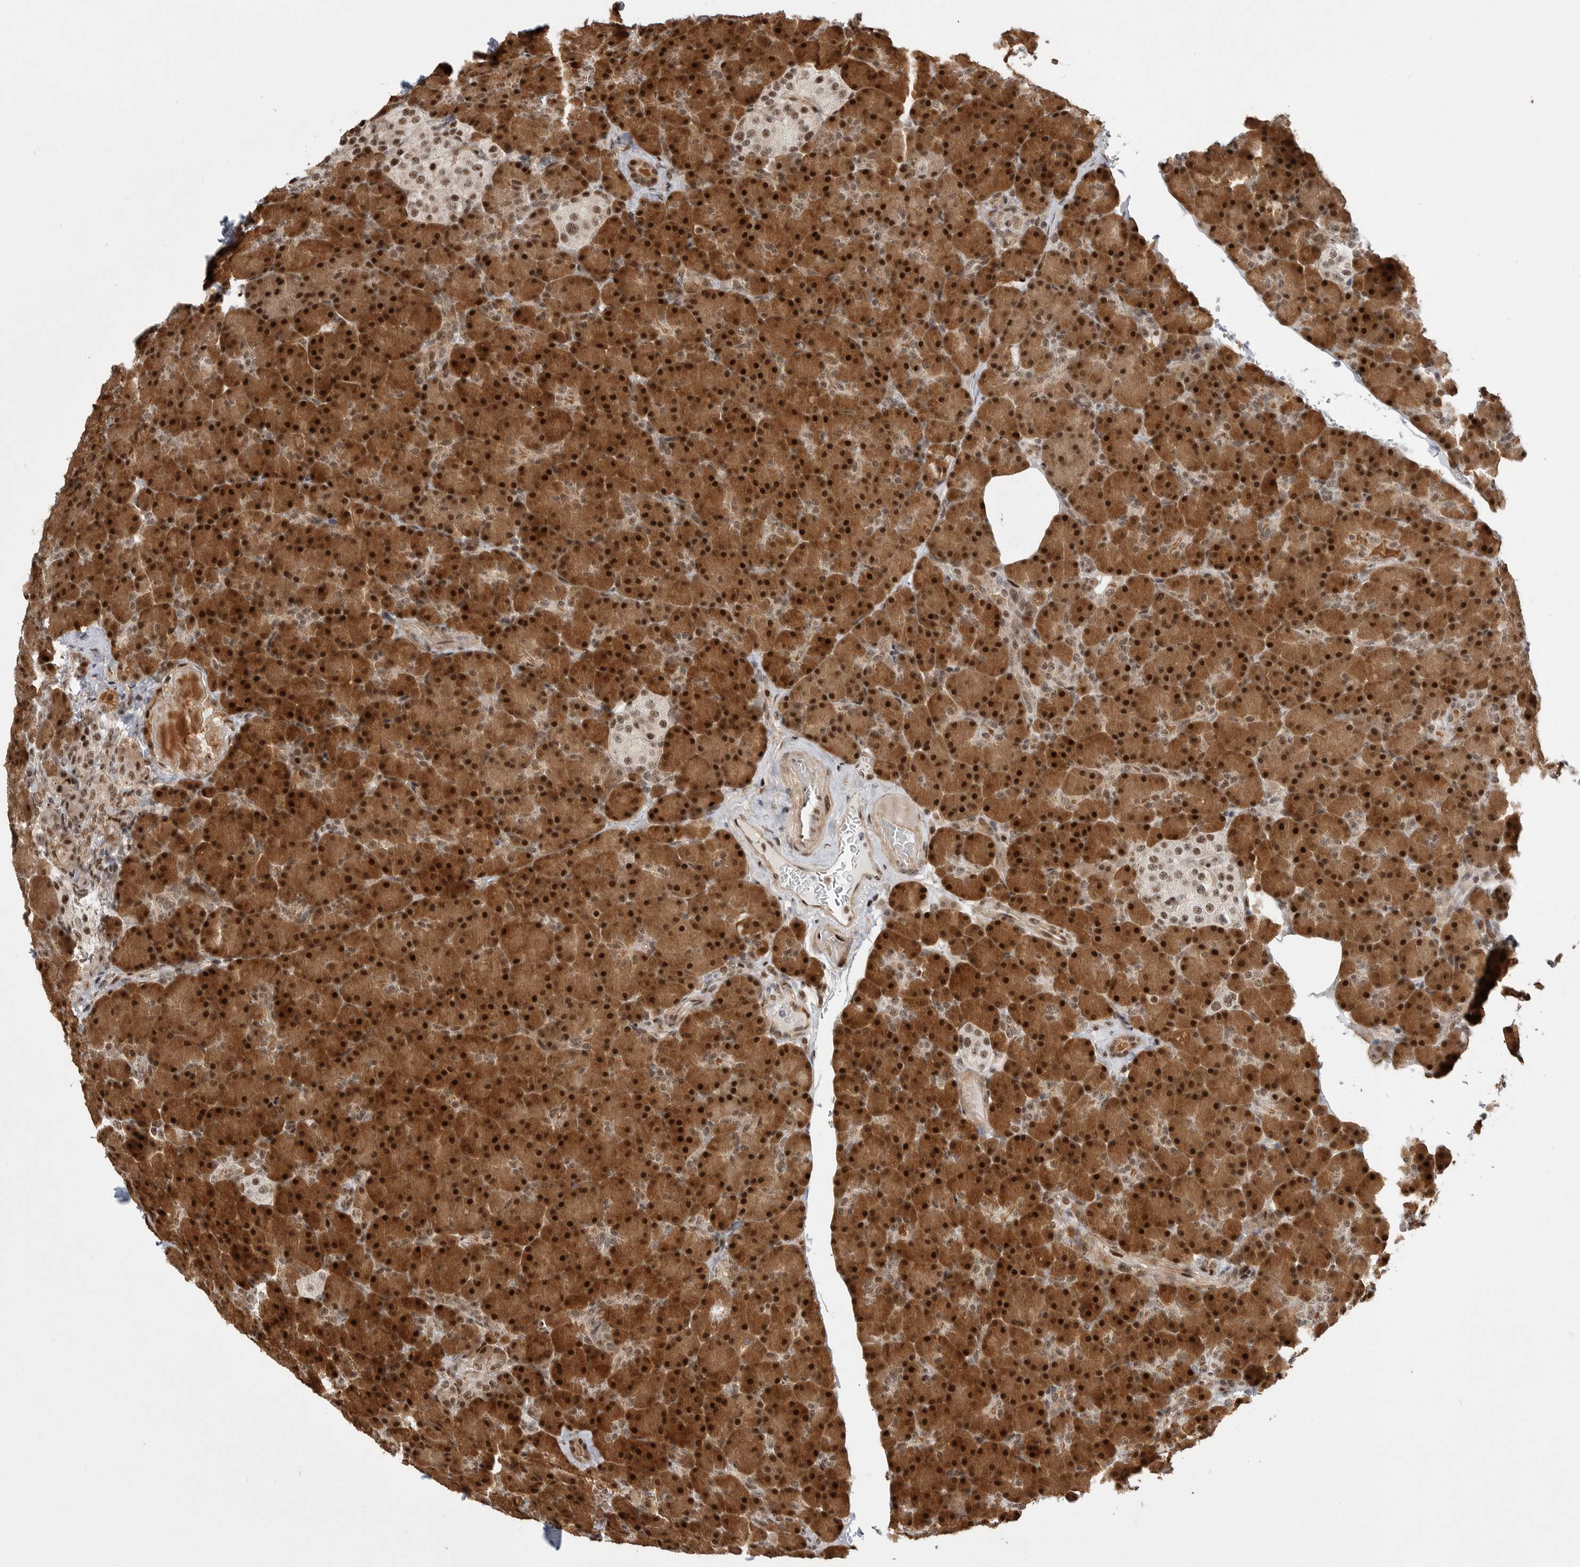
{"staining": {"intensity": "strong", "quantity": ">75%", "location": "cytoplasmic/membranous,nuclear"}, "tissue": "pancreas", "cell_type": "Exocrine glandular cells", "image_type": "normal", "snomed": [{"axis": "morphology", "description": "Normal tissue, NOS"}, {"axis": "topography", "description": "Pancreas"}], "caption": "Strong cytoplasmic/membranous,nuclear protein positivity is seen in about >75% of exocrine glandular cells in pancreas. (IHC, brightfield microscopy, high magnification).", "gene": "GPATCH2", "patient": {"sex": "female", "age": 43}}